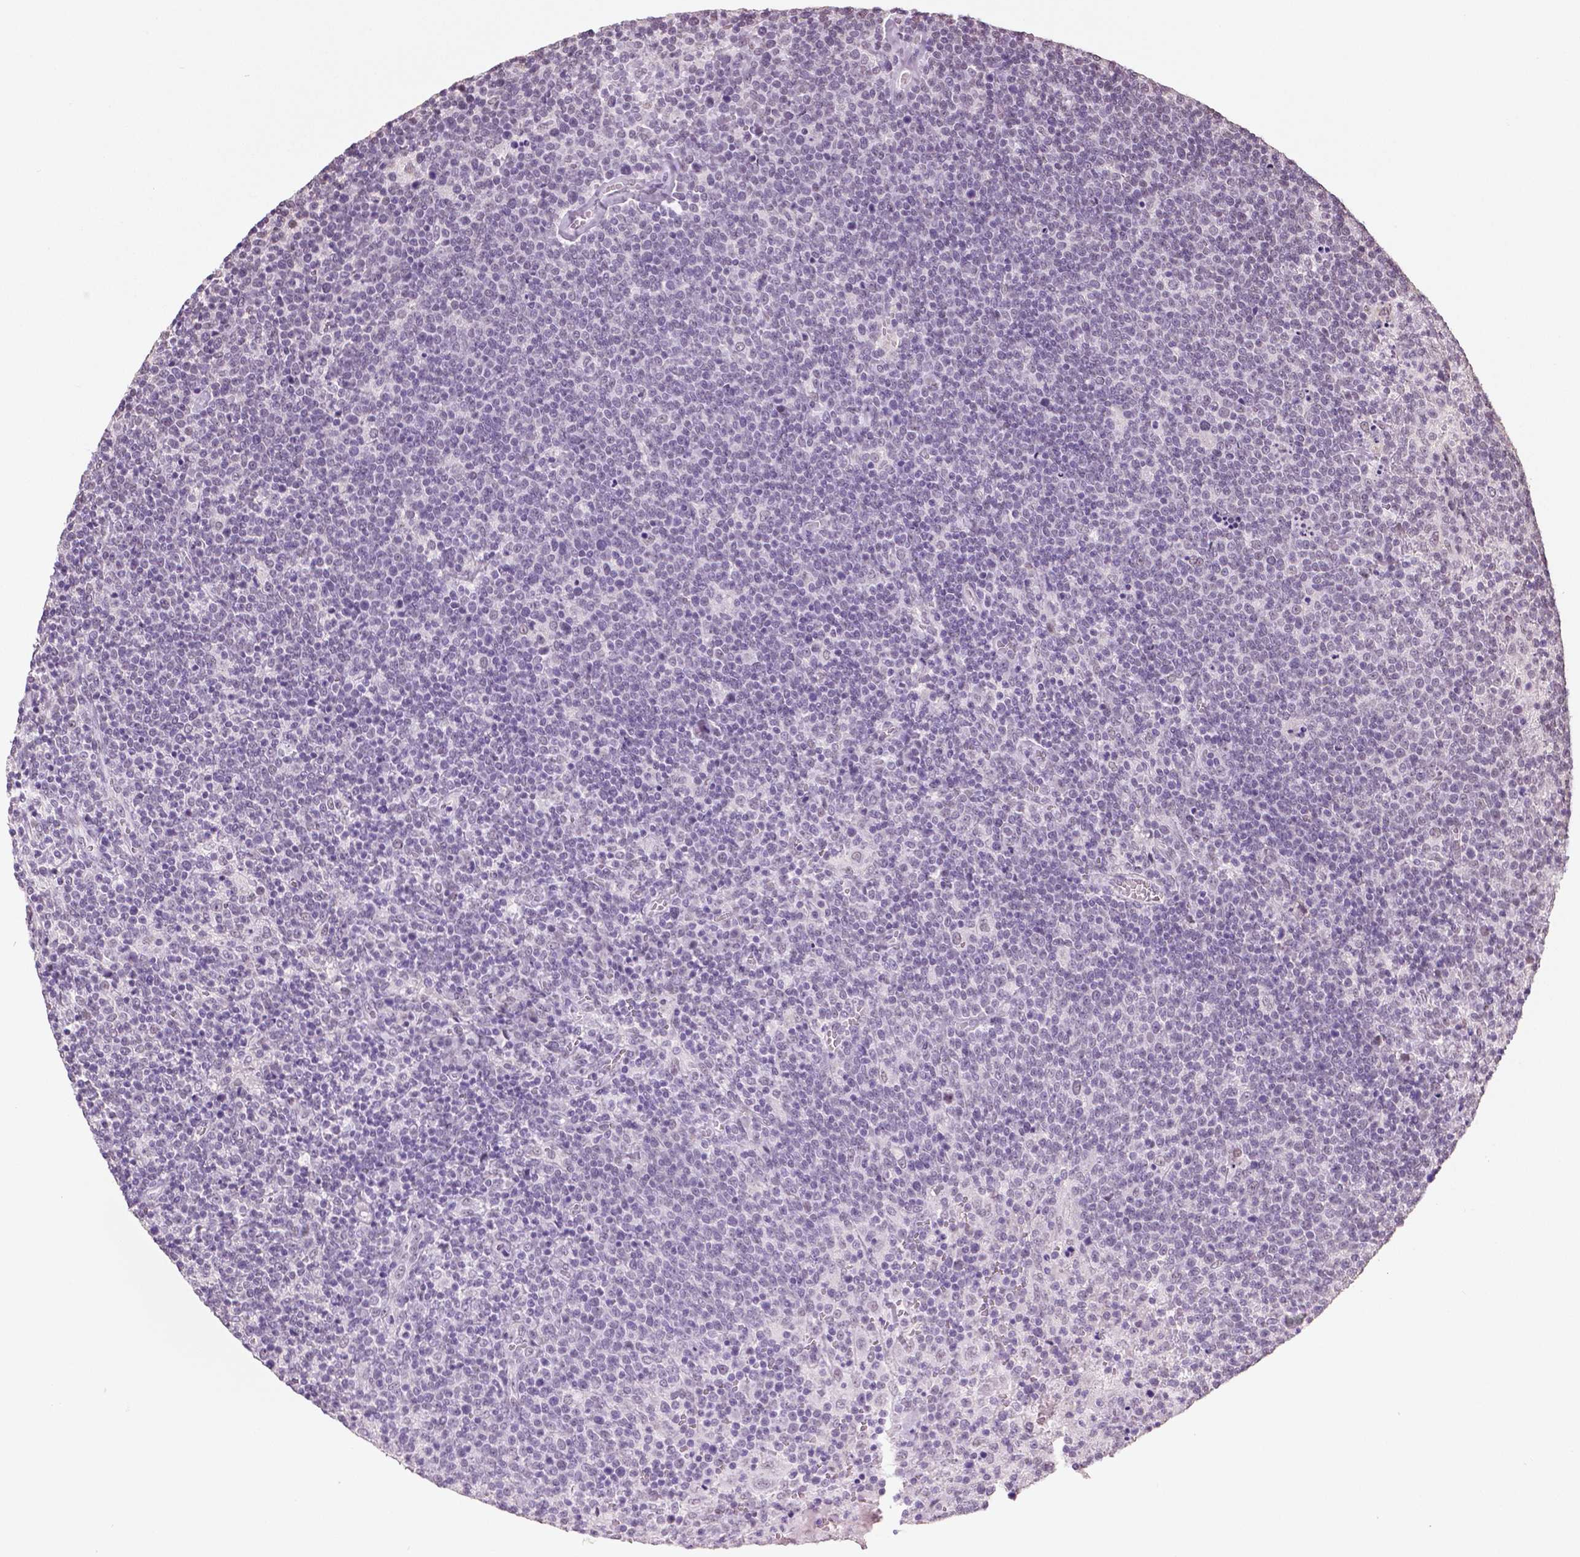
{"staining": {"intensity": "negative", "quantity": "none", "location": "none"}, "tissue": "lymphoma", "cell_type": "Tumor cells", "image_type": "cancer", "snomed": [{"axis": "morphology", "description": "Malignant lymphoma, non-Hodgkin's type, High grade"}, {"axis": "topography", "description": "Lymph node"}], "caption": "Immunohistochemical staining of malignant lymphoma, non-Hodgkin's type (high-grade) demonstrates no significant expression in tumor cells. The staining was performed using DAB to visualize the protein expression in brown, while the nuclei were stained in blue with hematoxylin (Magnification: 20x).", "gene": "IGF2BP1", "patient": {"sex": "male", "age": 61}}